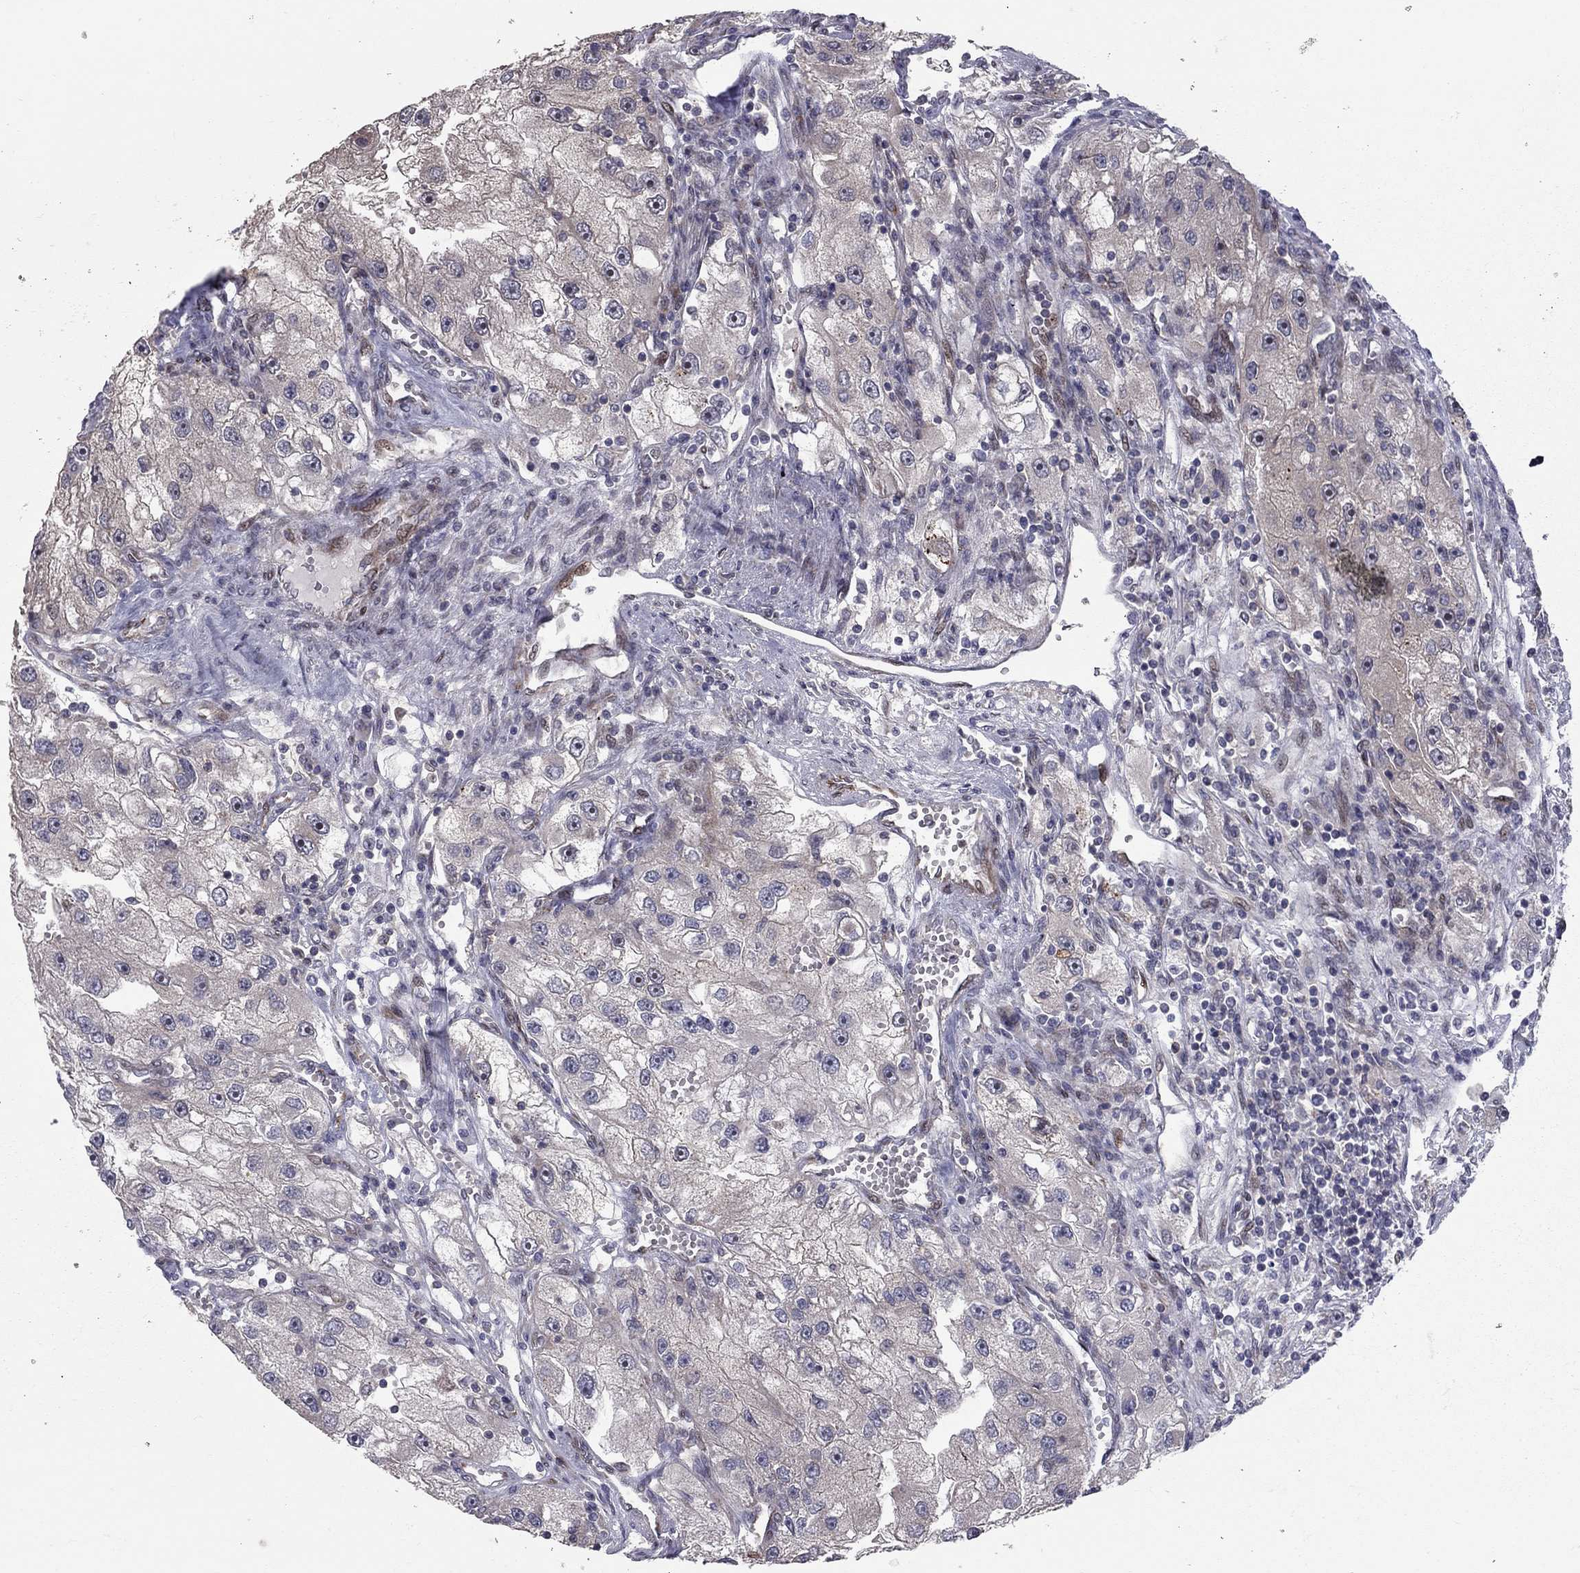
{"staining": {"intensity": "weak", "quantity": ">75%", "location": "cytoplasmic/membranous"}, "tissue": "renal cancer", "cell_type": "Tumor cells", "image_type": "cancer", "snomed": [{"axis": "morphology", "description": "Adenocarcinoma, NOS"}, {"axis": "topography", "description": "Kidney"}], "caption": "About >75% of tumor cells in adenocarcinoma (renal) show weak cytoplasmic/membranous protein positivity as visualized by brown immunohistochemical staining.", "gene": "DUSP7", "patient": {"sex": "male", "age": 63}}